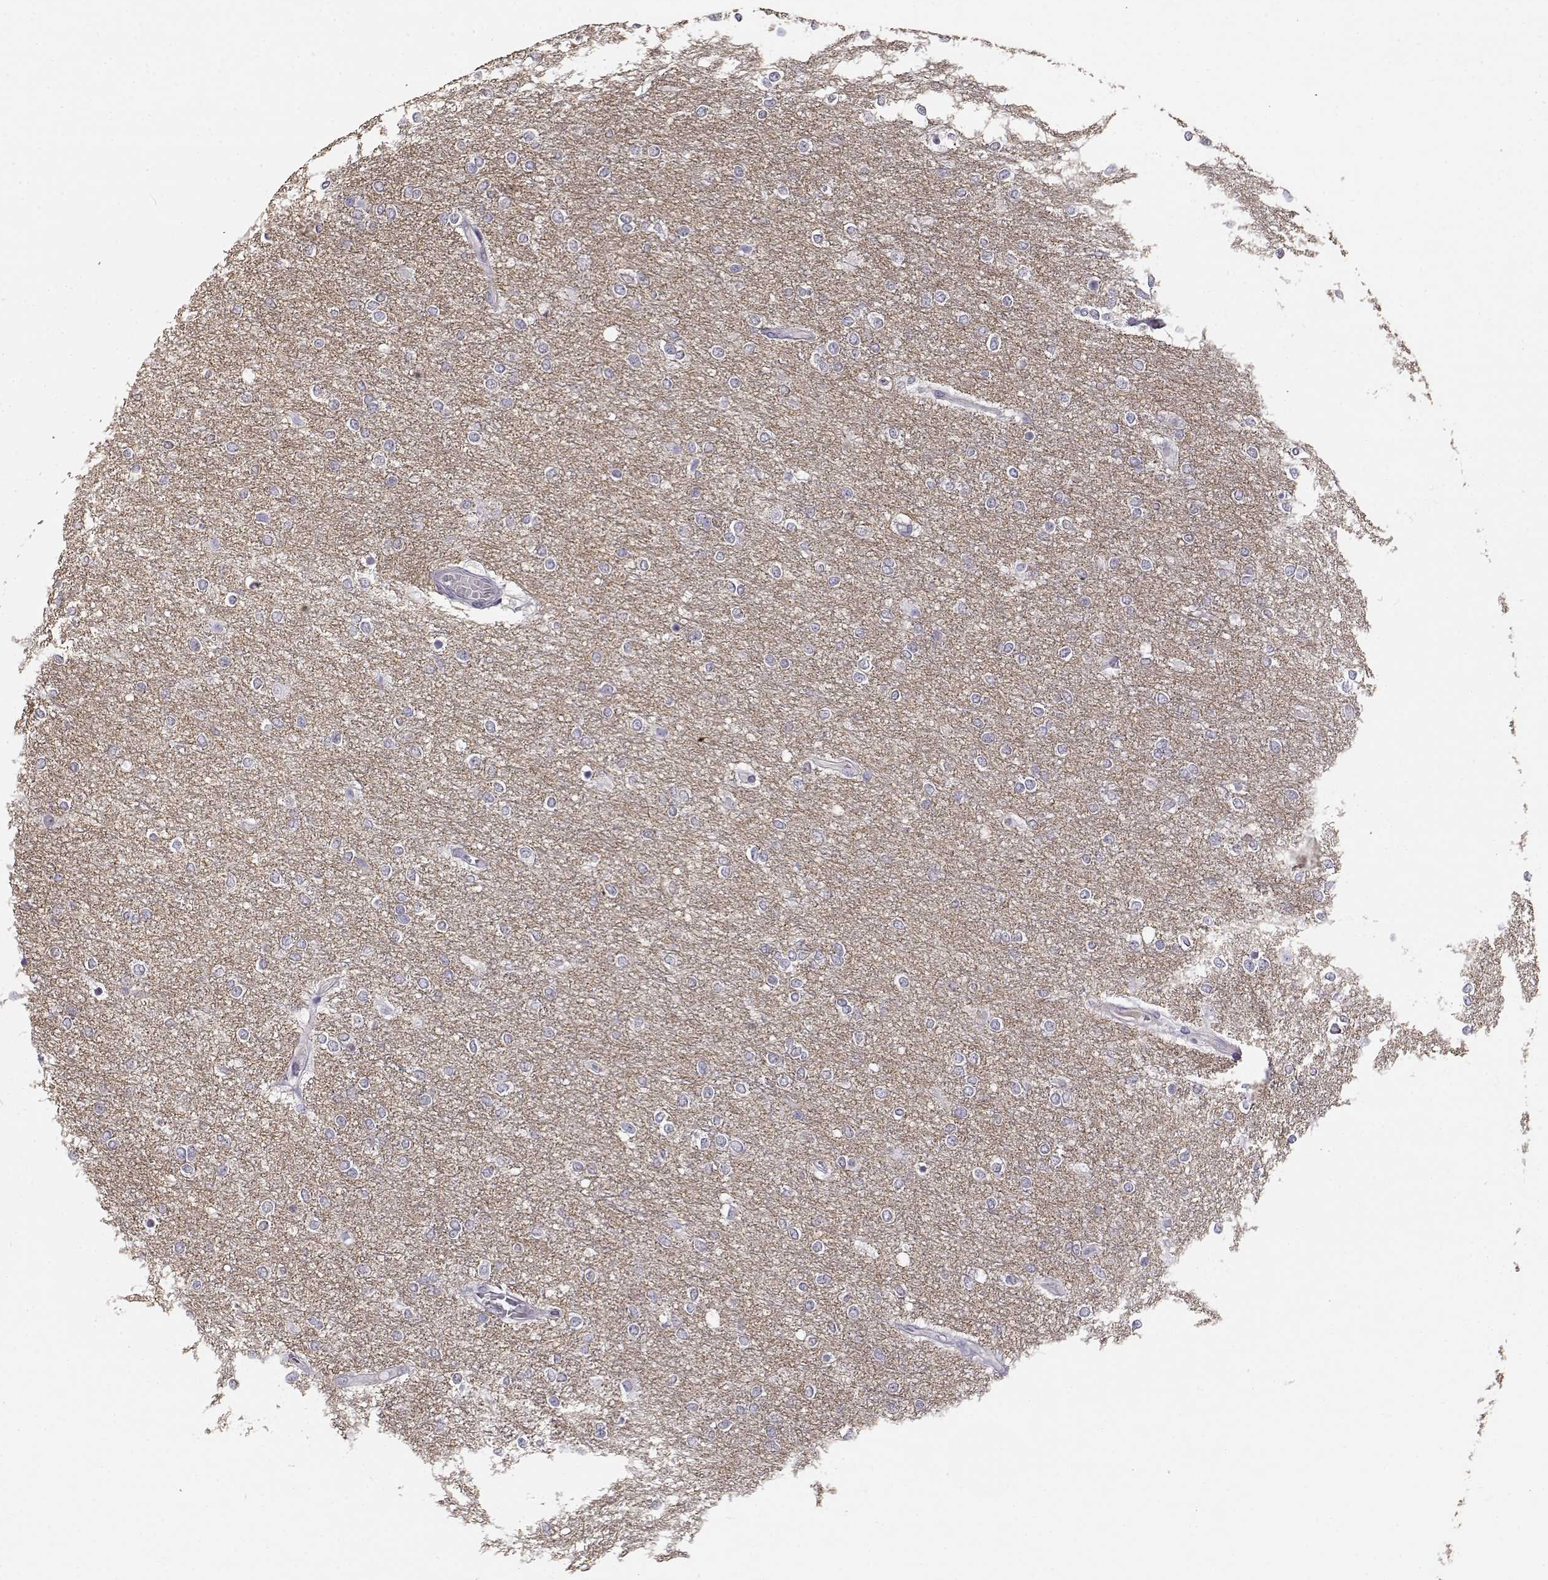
{"staining": {"intensity": "negative", "quantity": "none", "location": "none"}, "tissue": "glioma", "cell_type": "Tumor cells", "image_type": "cancer", "snomed": [{"axis": "morphology", "description": "Glioma, malignant, High grade"}, {"axis": "topography", "description": "Brain"}], "caption": "DAB immunohistochemical staining of glioma reveals no significant staining in tumor cells.", "gene": "TMEM145", "patient": {"sex": "female", "age": 61}}